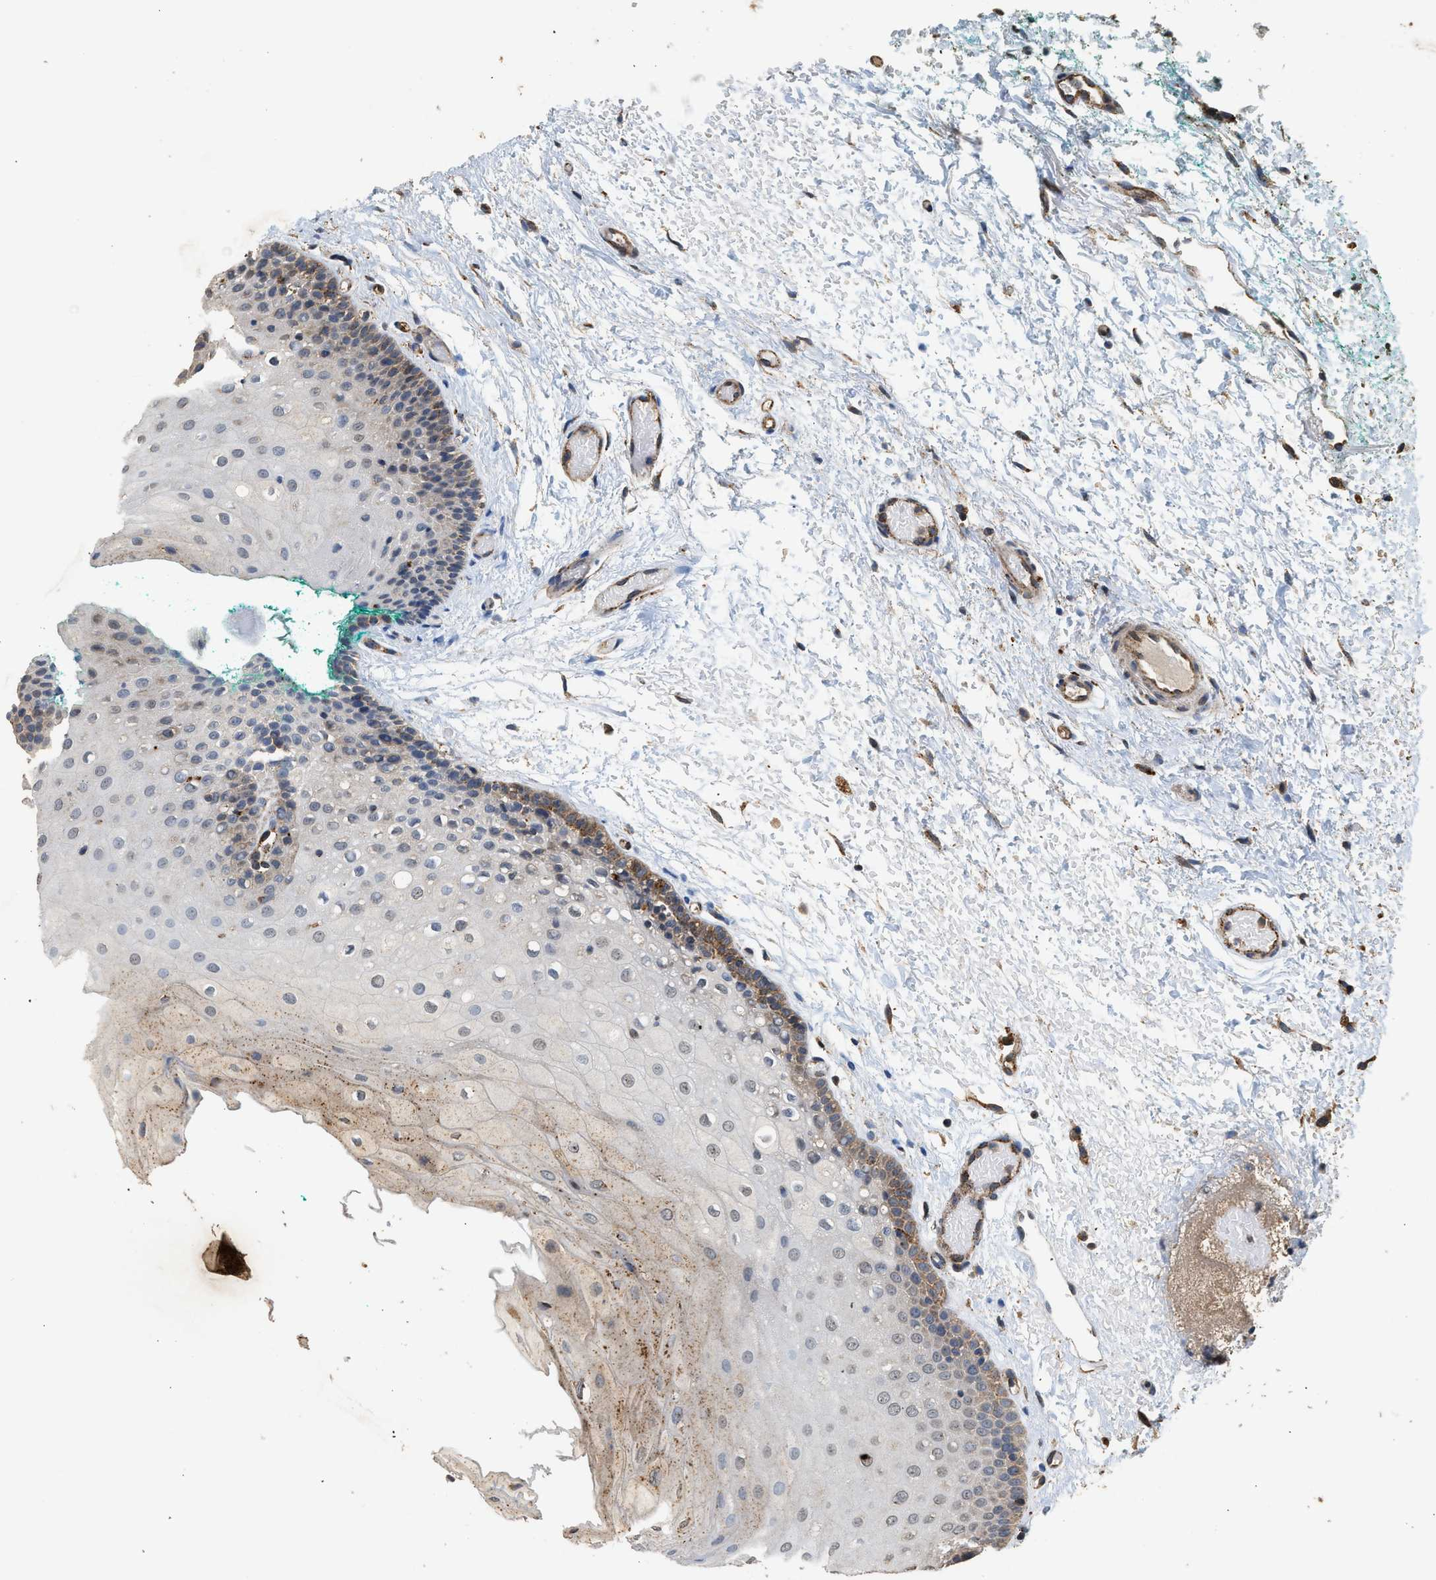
{"staining": {"intensity": "moderate", "quantity": "25%-75%", "location": "cytoplasmic/membranous"}, "tissue": "oral mucosa", "cell_type": "Squamous epithelial cells", "image_type": "normal", "snomed": [{"axis": "morphology", "description": "Normal tissue, NOS"}, {"axis": "morphology", "description": "Squamous cell carcinoma, NOS"}, {"axis": "topography", "description": "Oral tissue"}, {"axis": "topography", "description": "Salivary gland"}, {"axis": "topography", "description": "Head-Neck"}], "caption": "Immunohistochemical staining of normal oral mucosa demonstrates moderate cytoplasmic/membranous protein expression in approximately 25%-75% of squamous epithelial cells.", "gene": "CTSV", "patient": {"sex": "female", "age": 62}}